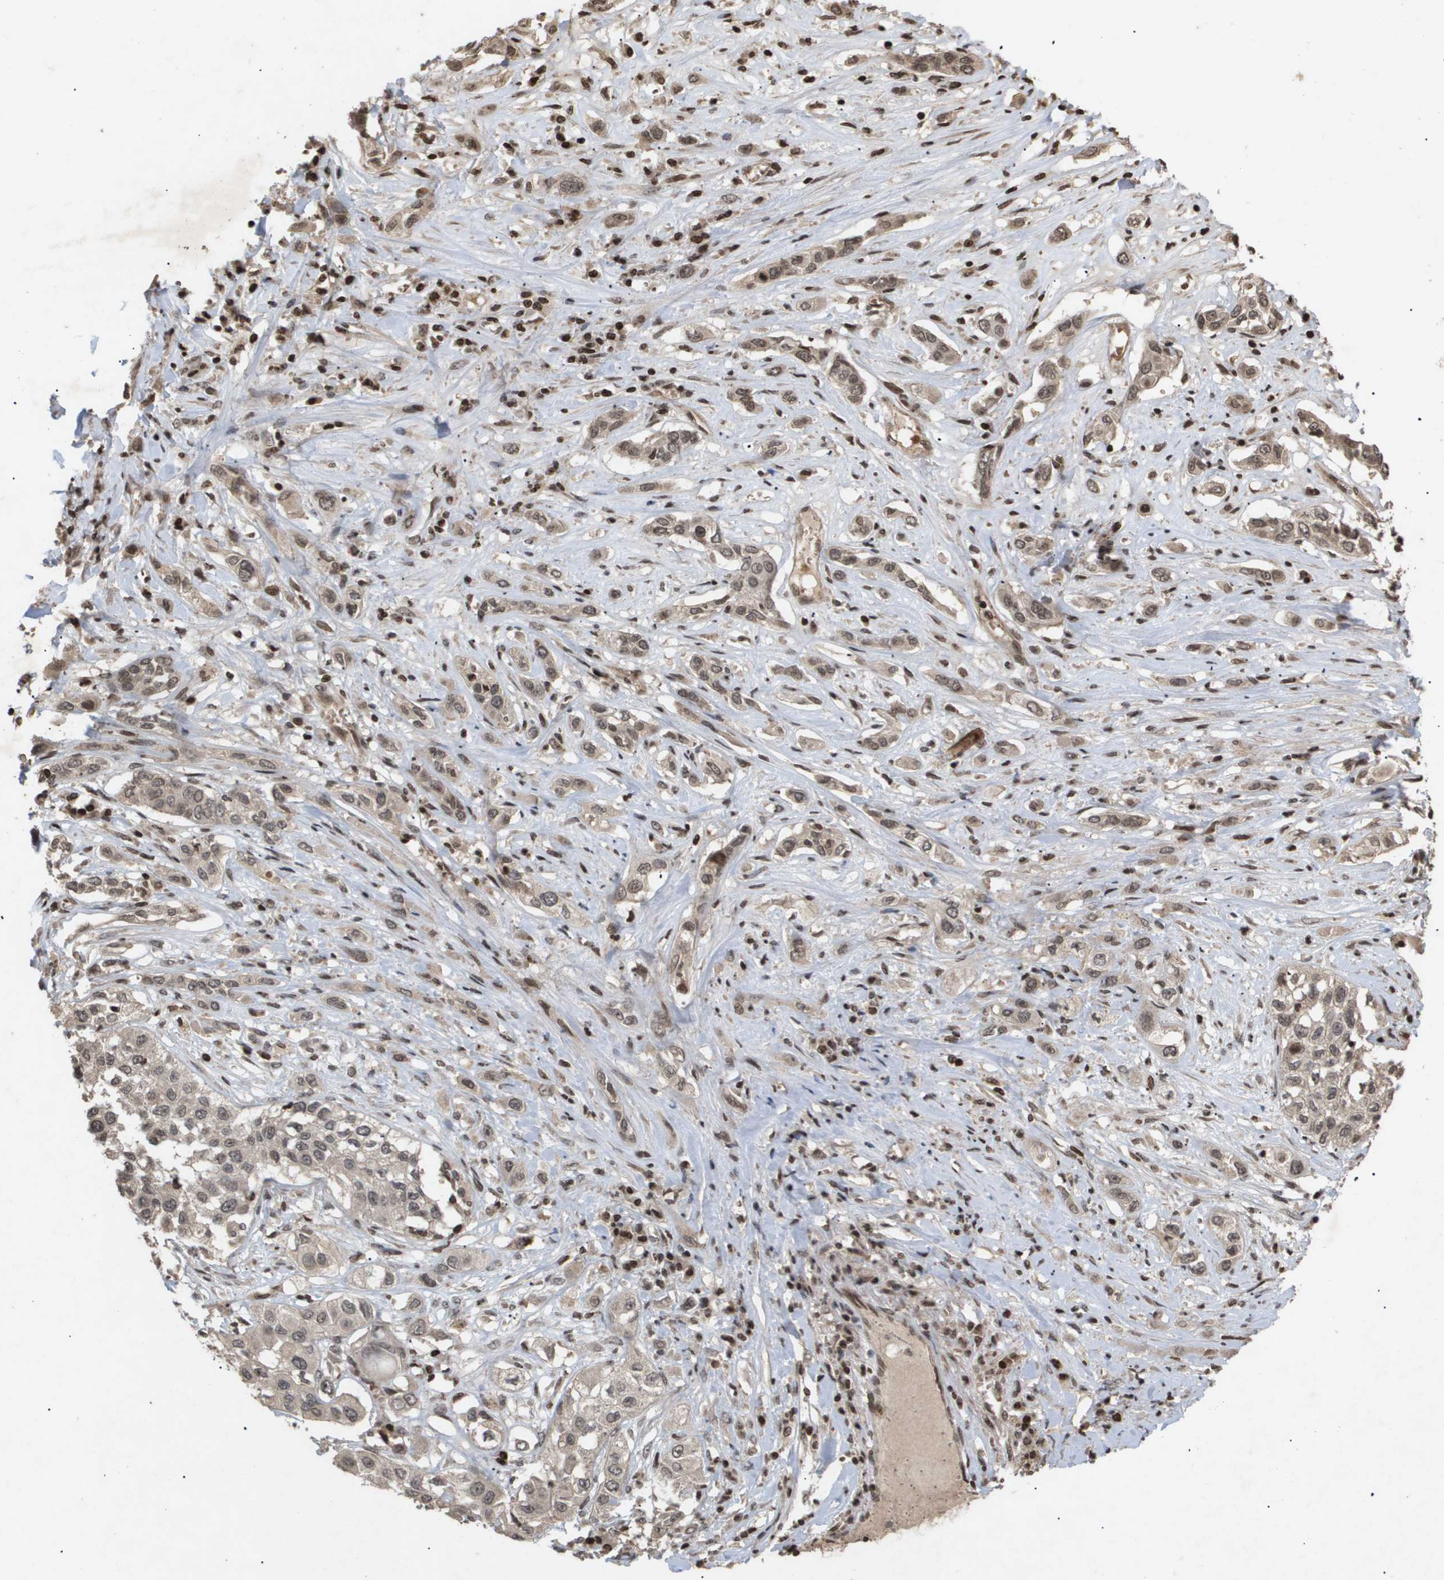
{"staining": {"intensity": "weak", "quantity": ">75%", "location": "cytoplasmic/membranous"}, "tissue": "lung cancer", "cell_type": "Tumor cells", "image_type": "cancer", "snomed": [{"axis": "morphology", "description": "Squamous cell carcinoma, NOS"}, {"axis": "topography", "description": "Lung"}], "caption": "Protein staining exhibits weak cytoplasmic/membranous staining in about >75% of tumor cells in lung cancer.", "gene": "HSPA6", "patient": {"sex": "male", "age": 71}}